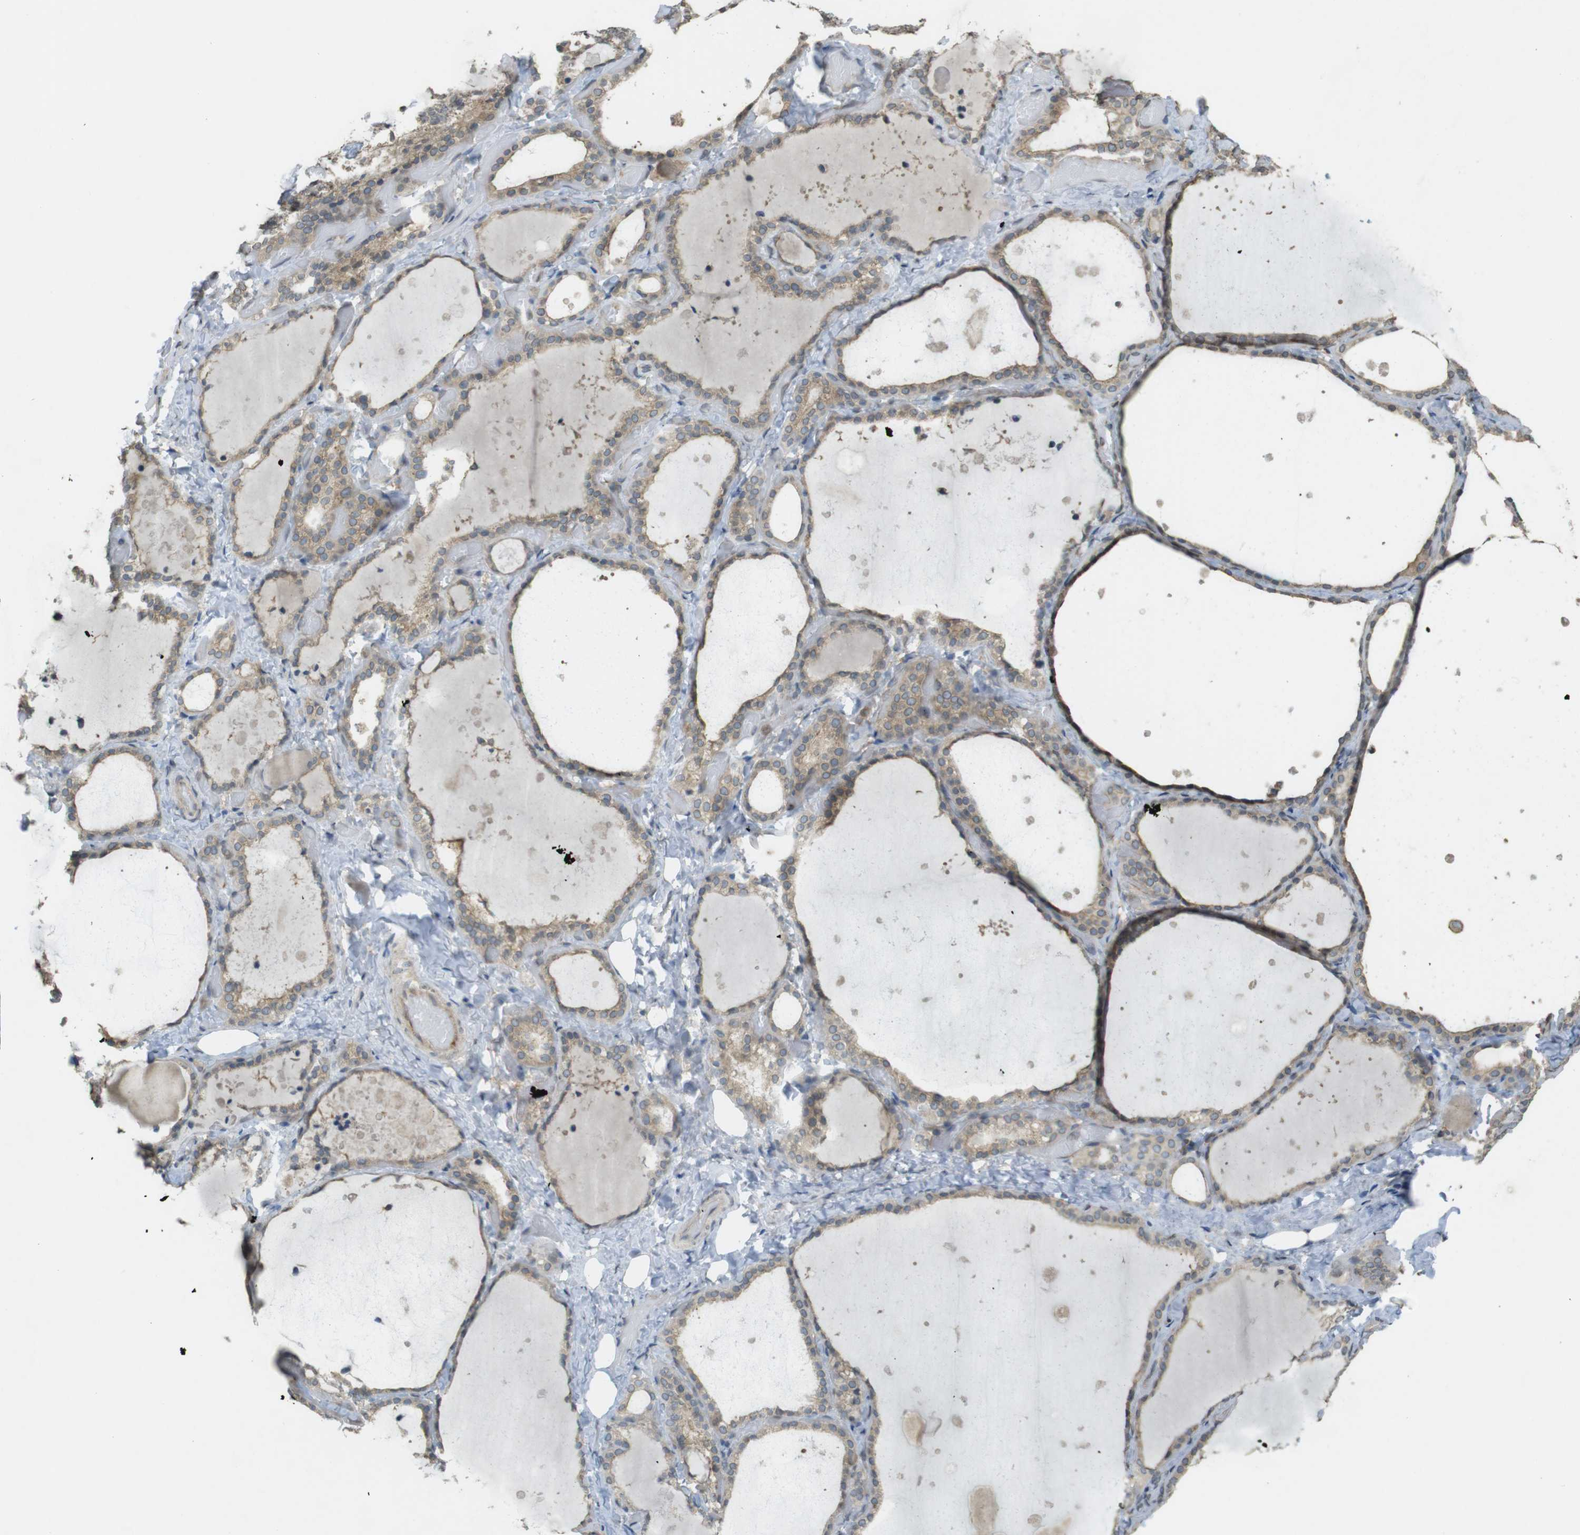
{"staining": {"intensity": "weak", "quantity": ">75%", "location": "cytoplasmic/membranous"}, "tissue": "thyroid gland", "cell_type": "Glandular cells", "image_type": "normal", "snomed": [{"axis": "morphology", "description": "Normal tissue, NOS"}, {"axis": "topography", "description": "Thyroid gland"}], "caption": "The photomicrograph displays immunohistochemical staining of benign thyroid gland. There is weak cytoplasmic/membranous staining is identified in approximately >75% of glandular cells. The protein of interest is stained brown, and the nuclei are stained in blue (DAB IHC with brightfield microscopy, high magnification).", "gene": "KIF5B", "patient": {"sex": "female", "age": 44}}